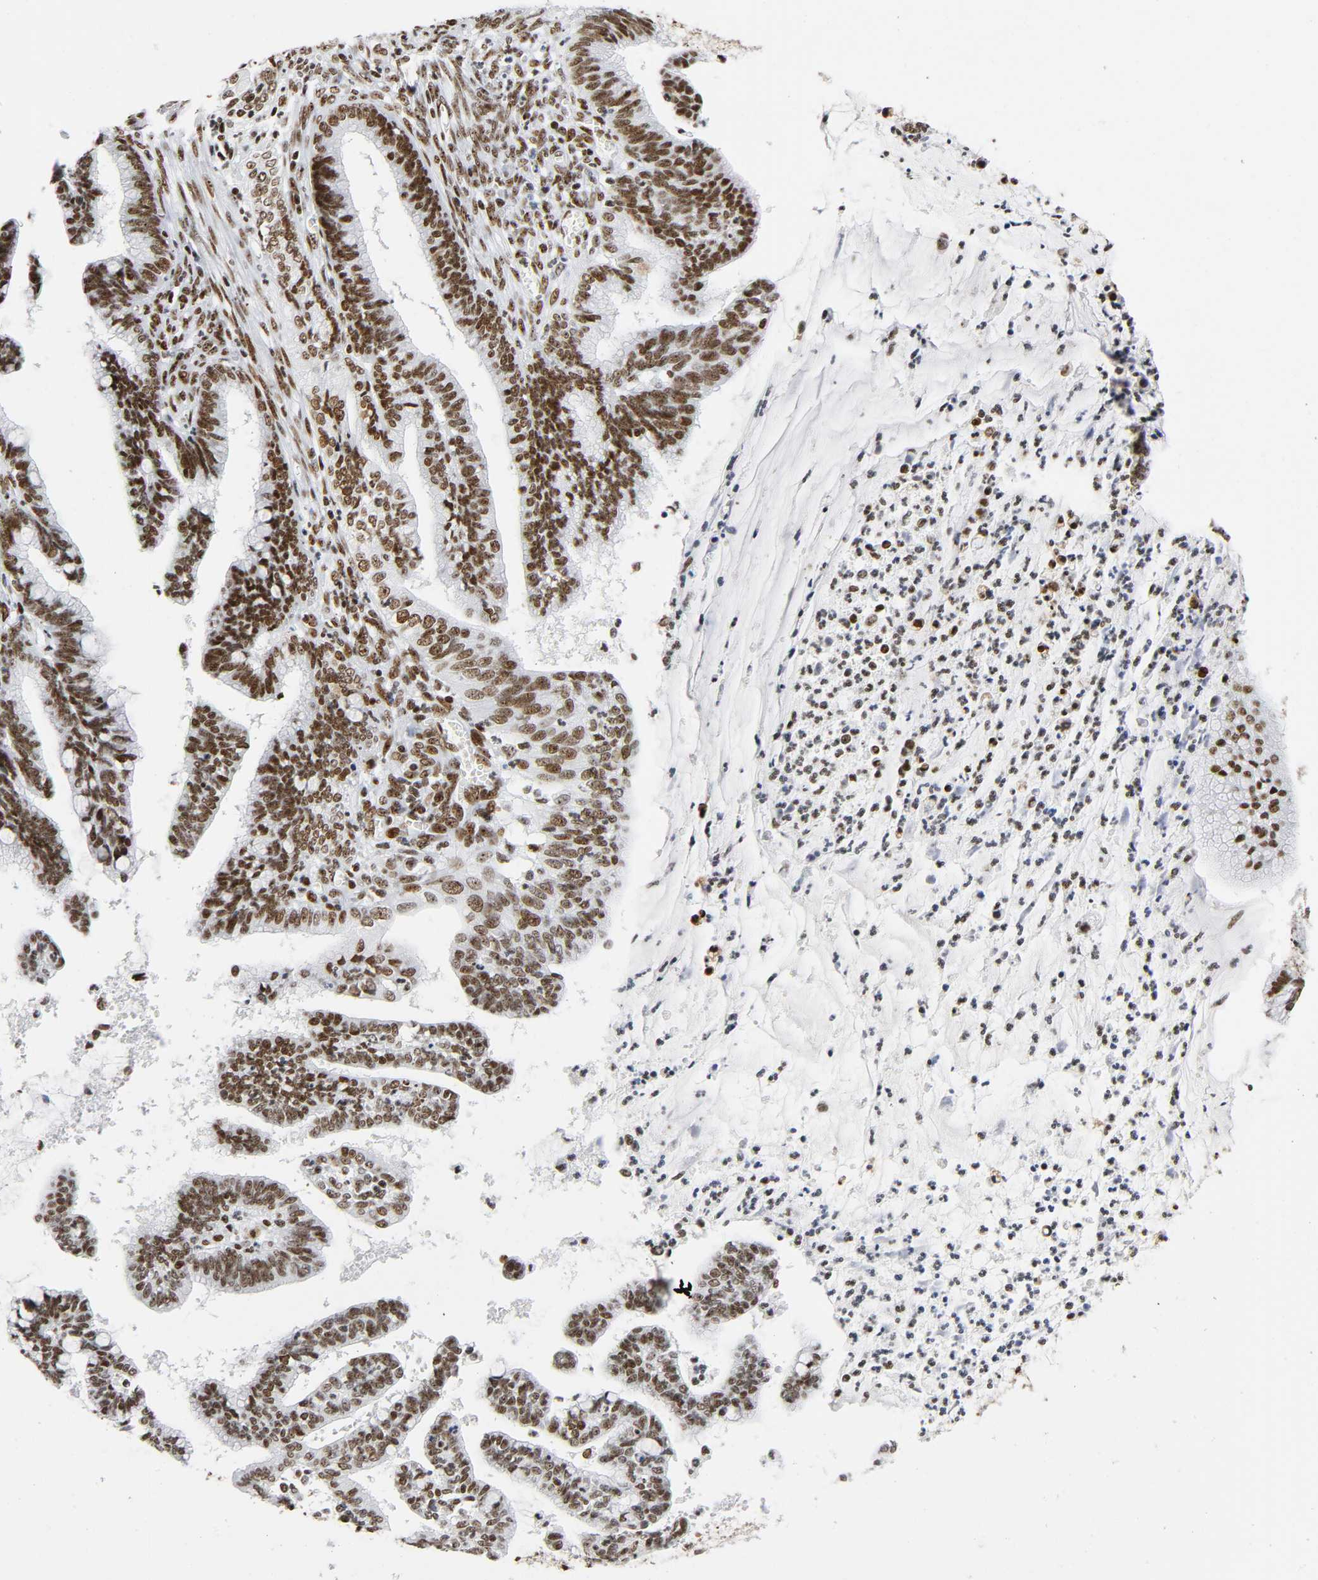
{"staining": {"intensity": "moderate", "quantity": ">75%", "location": "nuclear"}, "tissue": "cervical cancer", "cell_type": "Tumor cells", "image_type": "cancer", "snomed": [{"axis": "morphology", "description": "Adenocarcinoma, NOS"}, {"axis": "topography", "description": "Cervix"}], "caption": "Brown immunohistochemical staining in cervical cancer demonstrates moderate nuclear positivity in about >75% of tumor cells.", "gene": "UBTF", "patient": {"sex": "female", "age": 36}}